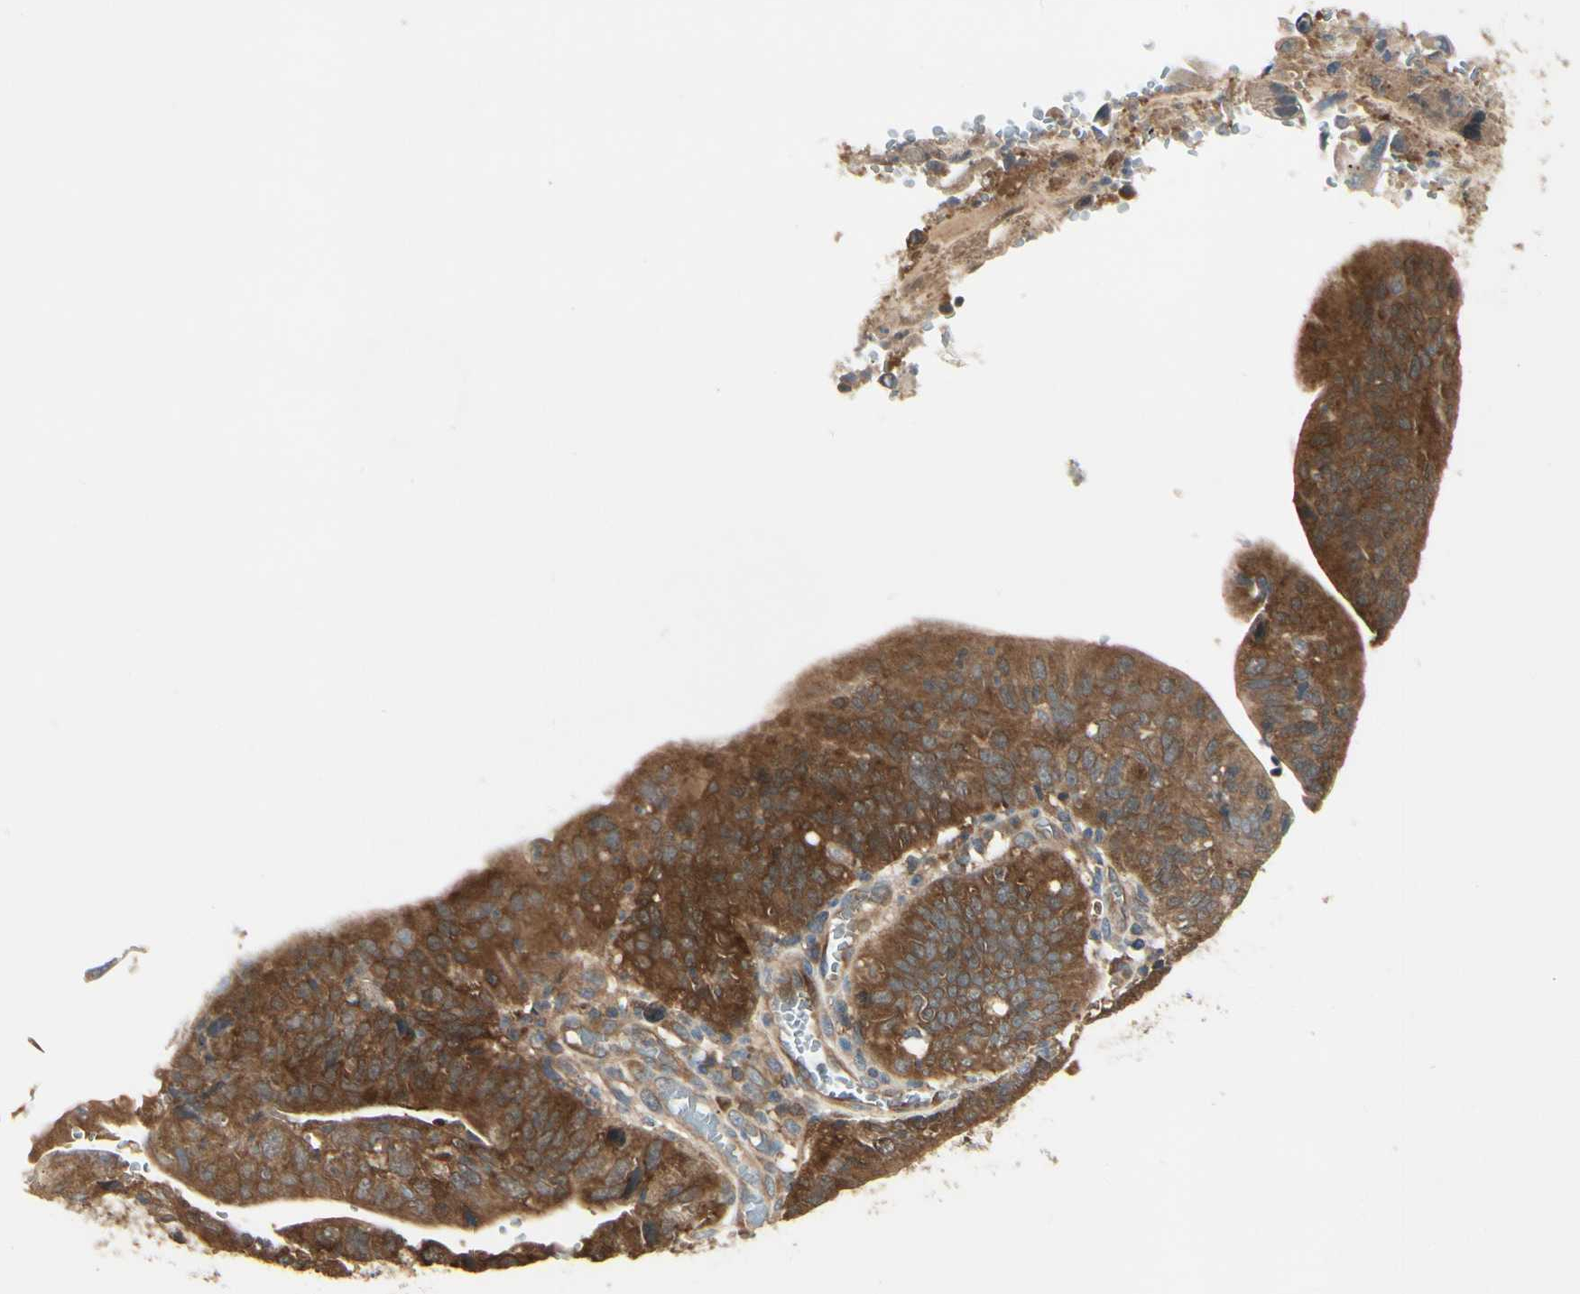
{"staining": {"intensity": "strong", "quantity": ">75%", "location": "cytoplasmic/membranous"}, "tissue": "stomach cancer", "cell_type": "Tumor cells", "image_type": "cancer", "snomed": [{"axis": "morphology", "description": "Adenocarcinoma, NOS"}, {"axis": "topography", "description": "Stomach"}], "caption": "Human stomach cancer stained with a brown dye exhibits strong cytoplasmic/membranous positive expression in approximately >75% of tumor cells.", "gene": "NME1-NME2", "patient": {"sex": "male", "age": 59}}